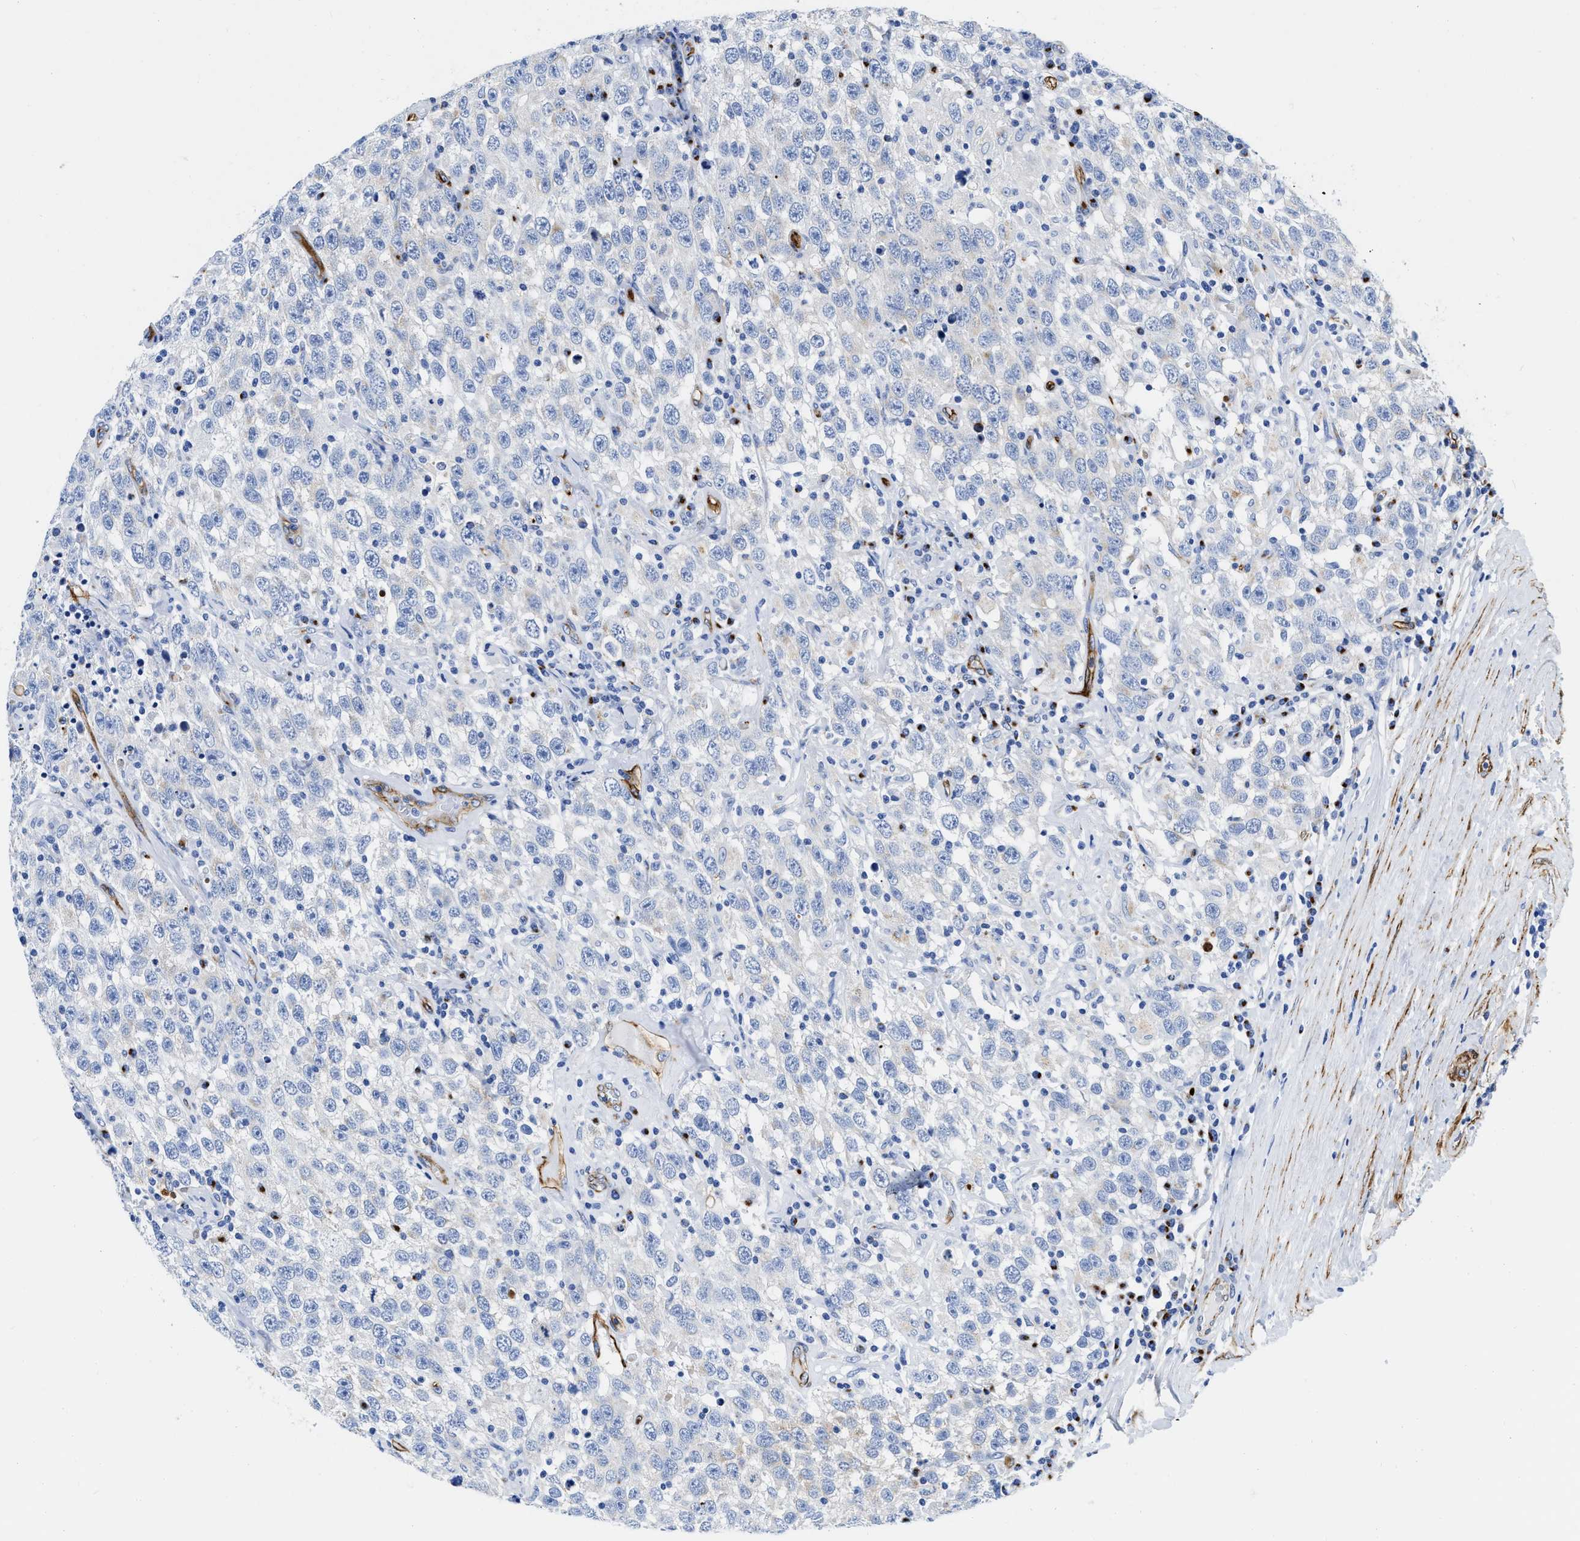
{"staining": {"intensity": "negative", "quantity": "none", "location": "none"}, "tissue": "testis cancer", "cell_type": "Tumor cells", "image_type": "cancer", "snomed": [{"axis": "morphology", "description": "Seminoma, NOS"}, {"axis": "topography", "description": "Testis"}], "caption": "An immunohistochemistry micrograph of seminoma (testis) is shown. There is no staining in tumor cells of seminoma (testis).", "gene": "TVP23B", "patient": {"sex": "male", "age": 41}}